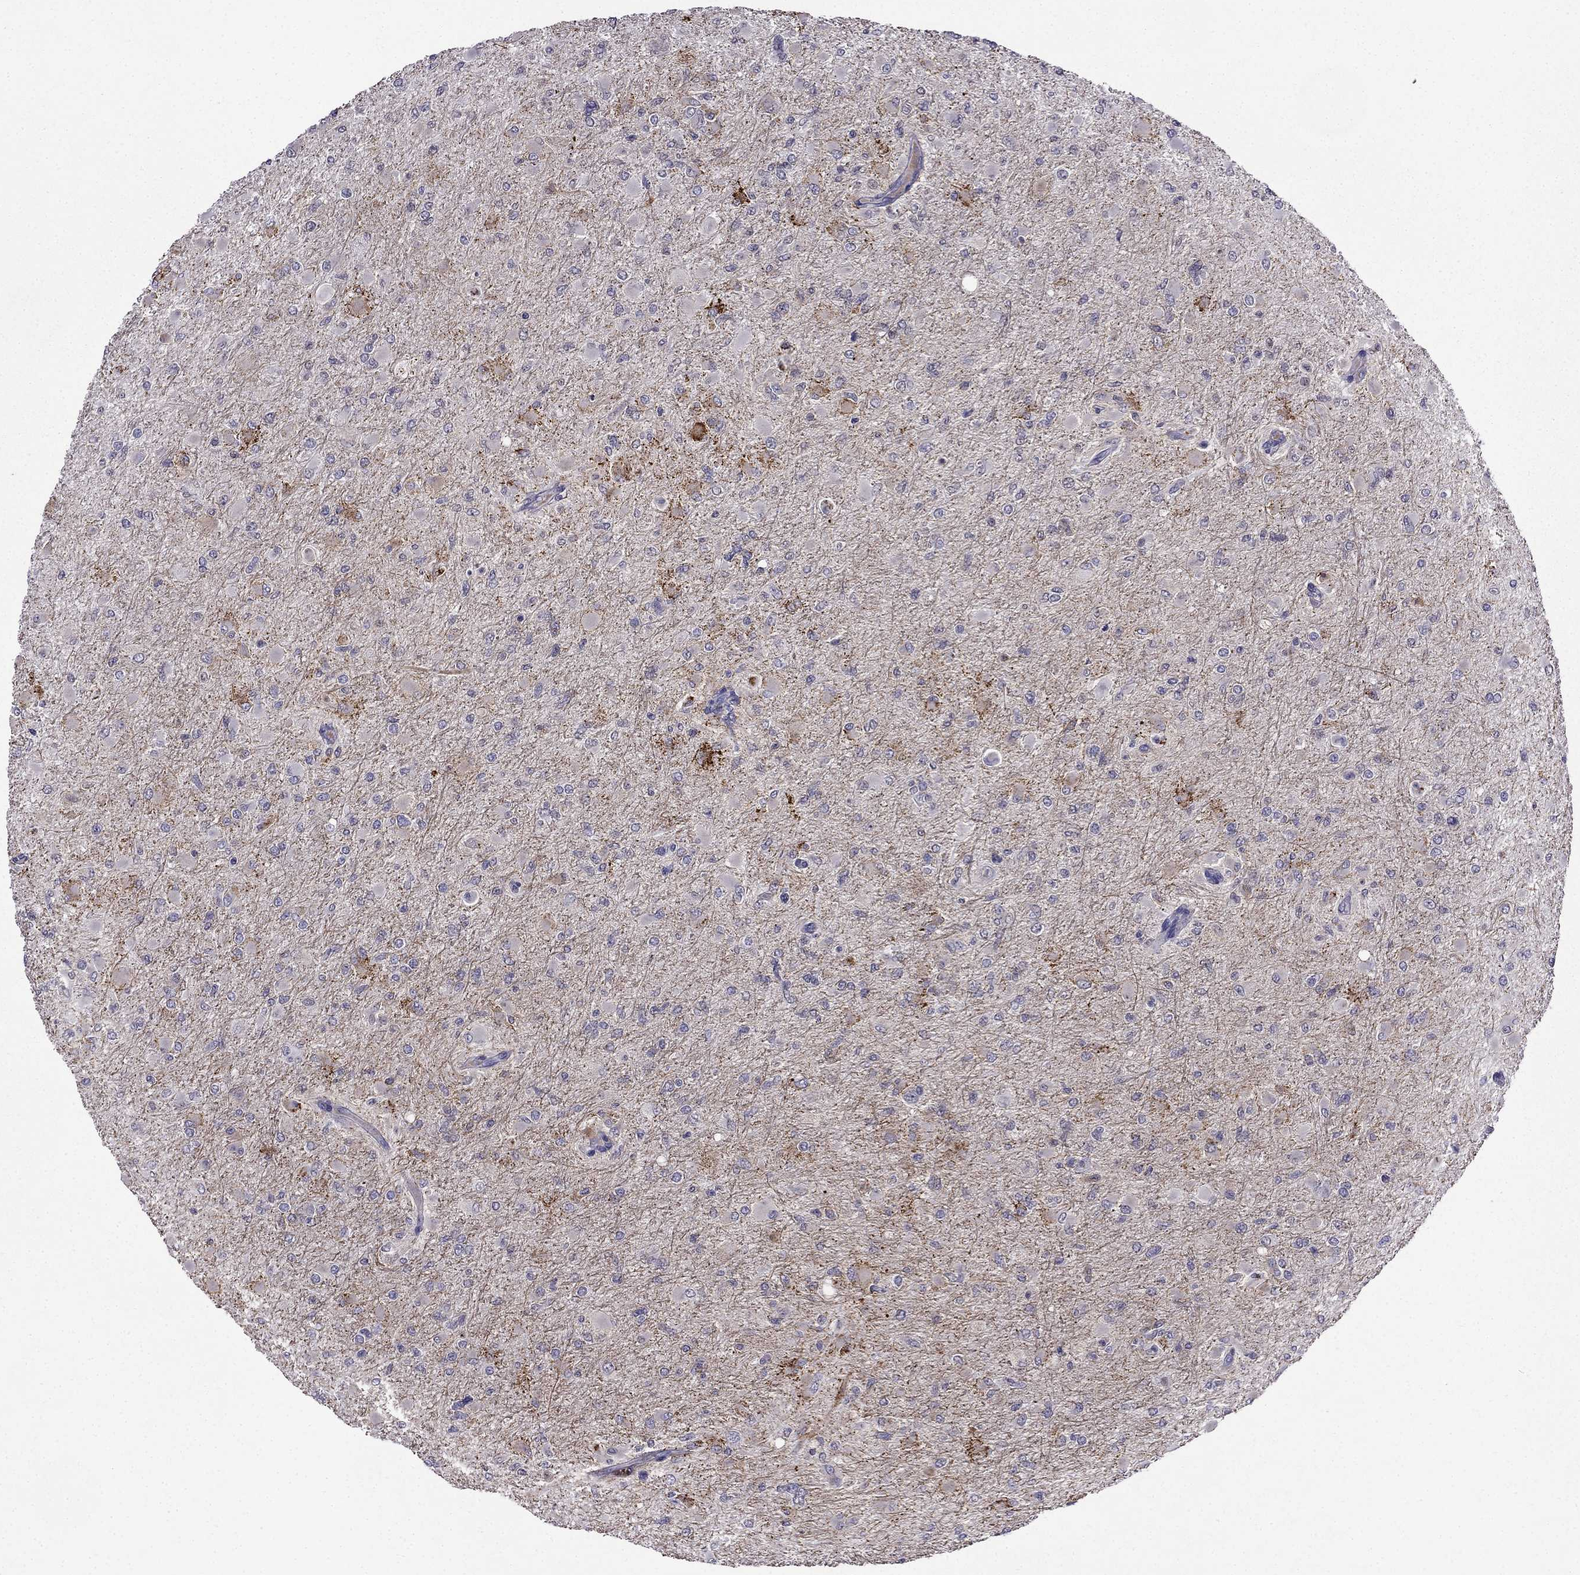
{"staining": {"intensity": "negative", "quantity": "none", "location": "none"}, "tissue": "glioma", "cell_type": "Tumor cells", "image_type": "cancer", "snomed": [{"axis": "morphology", "description": "Glioma, malignant, High grade"}, {"axis": "topography", "description": "Cerebral cortex"}], "caption": "Protein analysis of high-grade glioma (malignant) reveals no significant staining in tumor cells.", "gene": "PI16", "patient": {"sex": "female", "age": 36}}